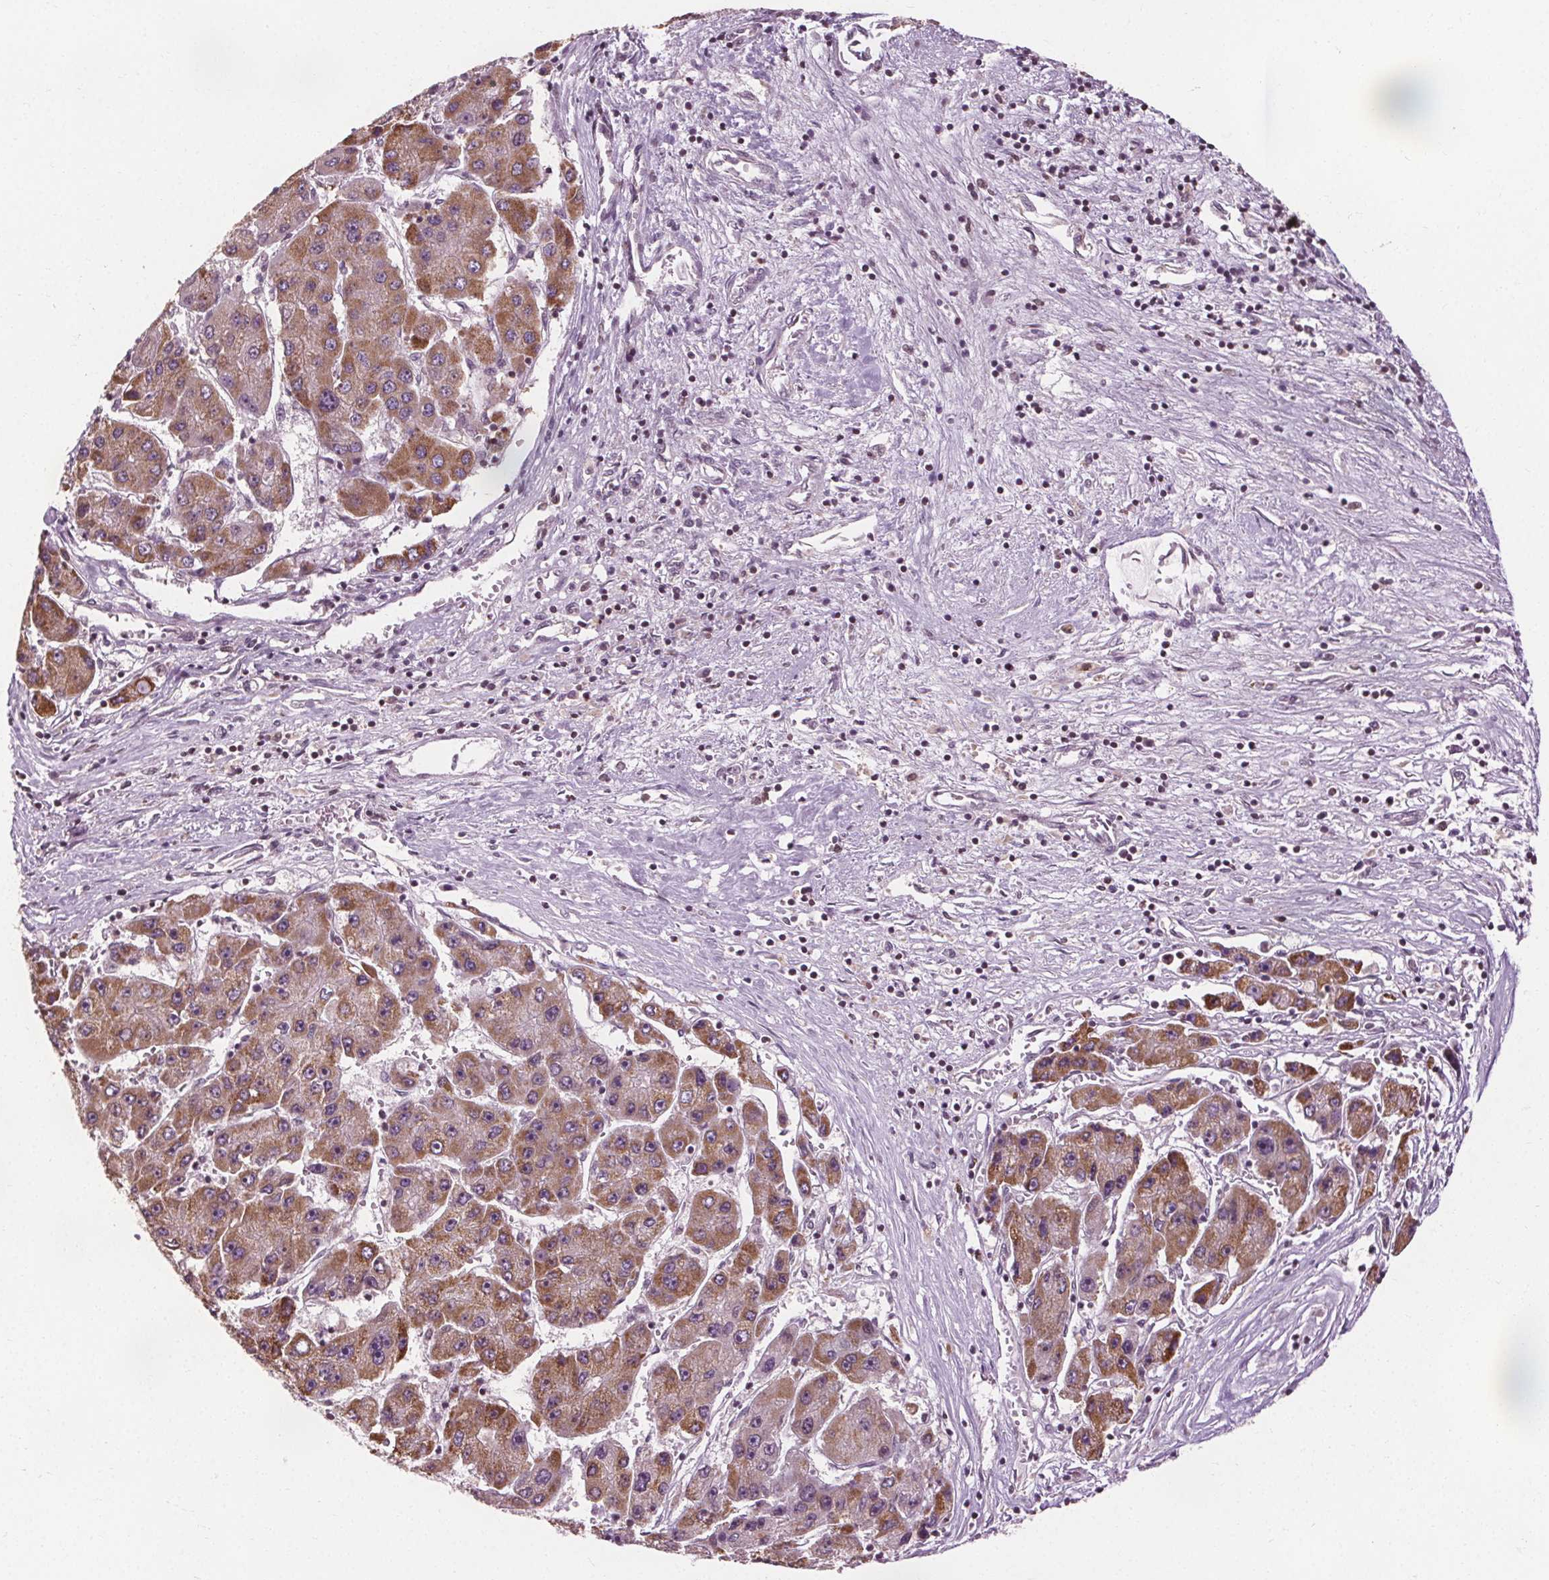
{"staining": {"intensity": "moderate", "quantity": ">75%", "location": "cytoplasmic/membranous"}, "tissue": "liver cancer", "cell_type": "Tumor cells", "image_type": "cancer", "snomed": [{"axis": "morphology", "description": "Carcinoma, Hepatocellular, NOS"}, {"axis": "topography", "description": "Liver"}], "caption": "Human liver cancer (hepatocellular carcinoma) stained with a brown dye exhibits moderate cytoplasmic/membranous positive positivity in about >75% of tumor cells.", "gene": "LFNG", "patient": {"sex": "female", "age": 61}}